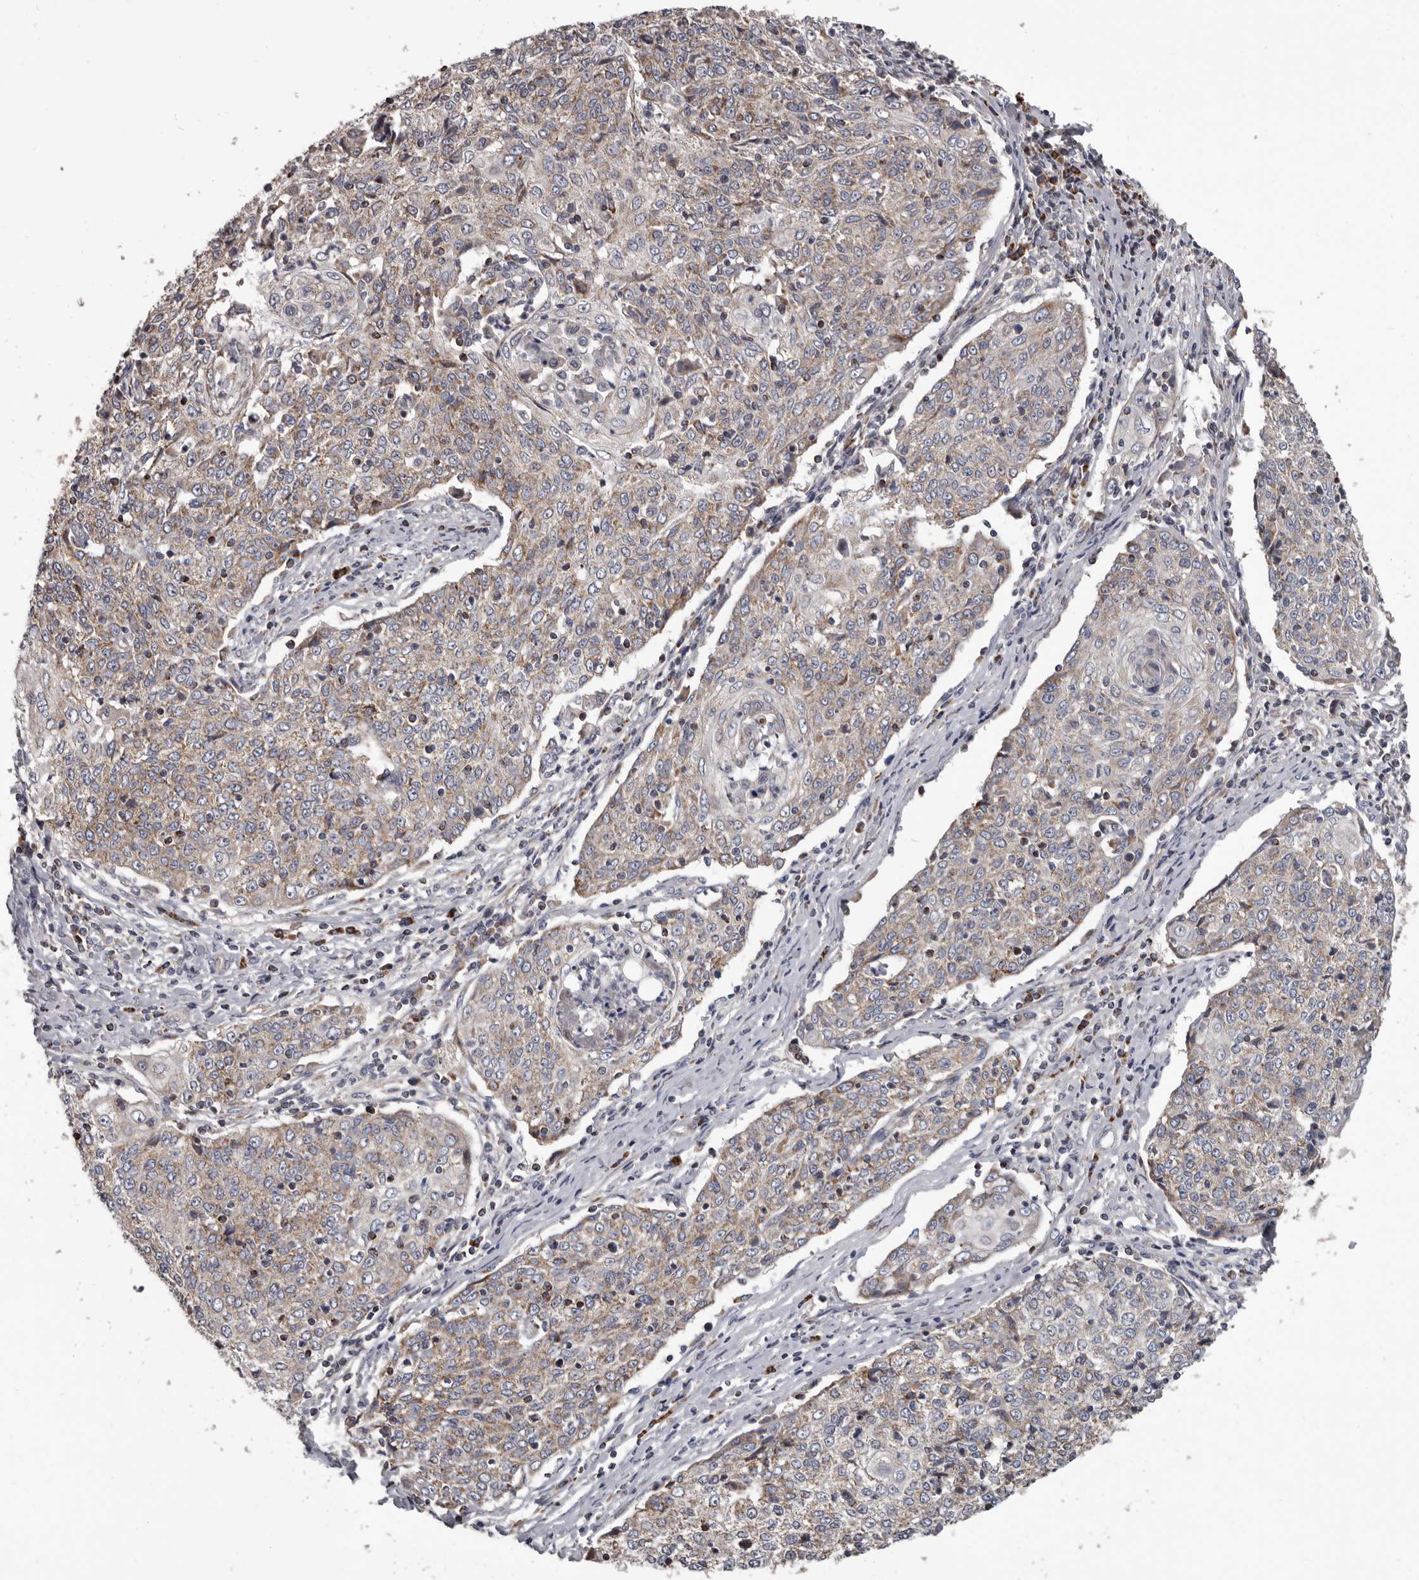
{"staining": {"intensity": "weak", "quantity": ">75%", "location": "cytoplasmic/membranous"}, "tissue": "cervical cancer", "cell_type": "Tumor cells", "image_type": "cancer", "snomed": [{"axis": "morphology", "description": "Squamous cell carcinoma, NOS"}, {"axis": "topography", "description": "Cervix"}], "caption": "IHC of human cervical cancer shows low levels of weak cytoplasmic/membranous positivity in approximately >75% of tumor cells.", "gene": "ALDH5A1", "patient": {"sex": "female", "age": 48}}